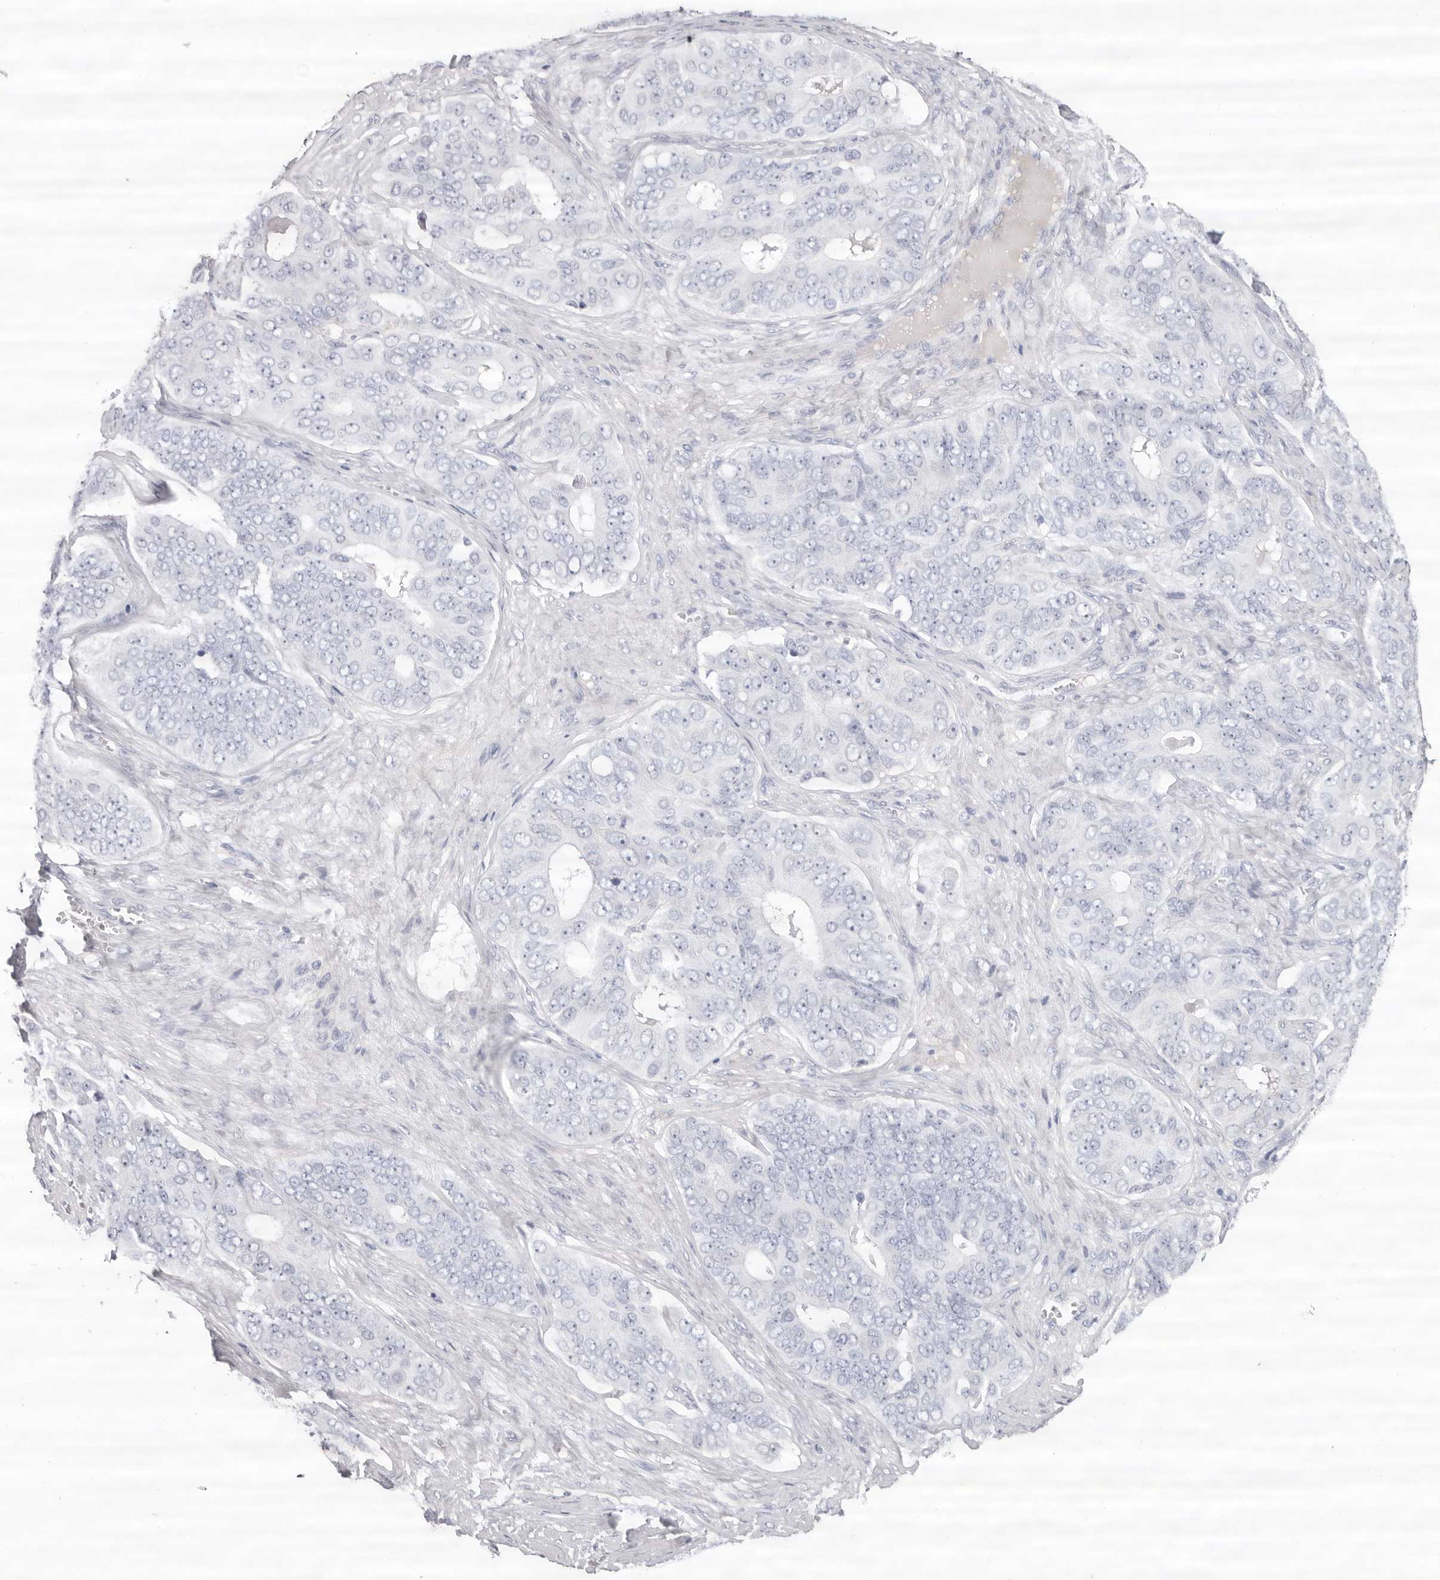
{"staining": {"intensity": "negative", "quantity": "none", "location": "none"}, "tissue": "ovarian cancer", "cell_type": "Tumor cells", "image_type": "cancer", "snomed": [{"axis": "morphology", "description": "Carcinoma, endometroid"}, {"axis": "topography", "description": "Ovary"}], "caption": "A histopathology image of human endometroid carcinoma (ovarian) is negative for staining in tumor cells.", "gene": "LPO", "patient": {"sex": "female", "age": 51}}